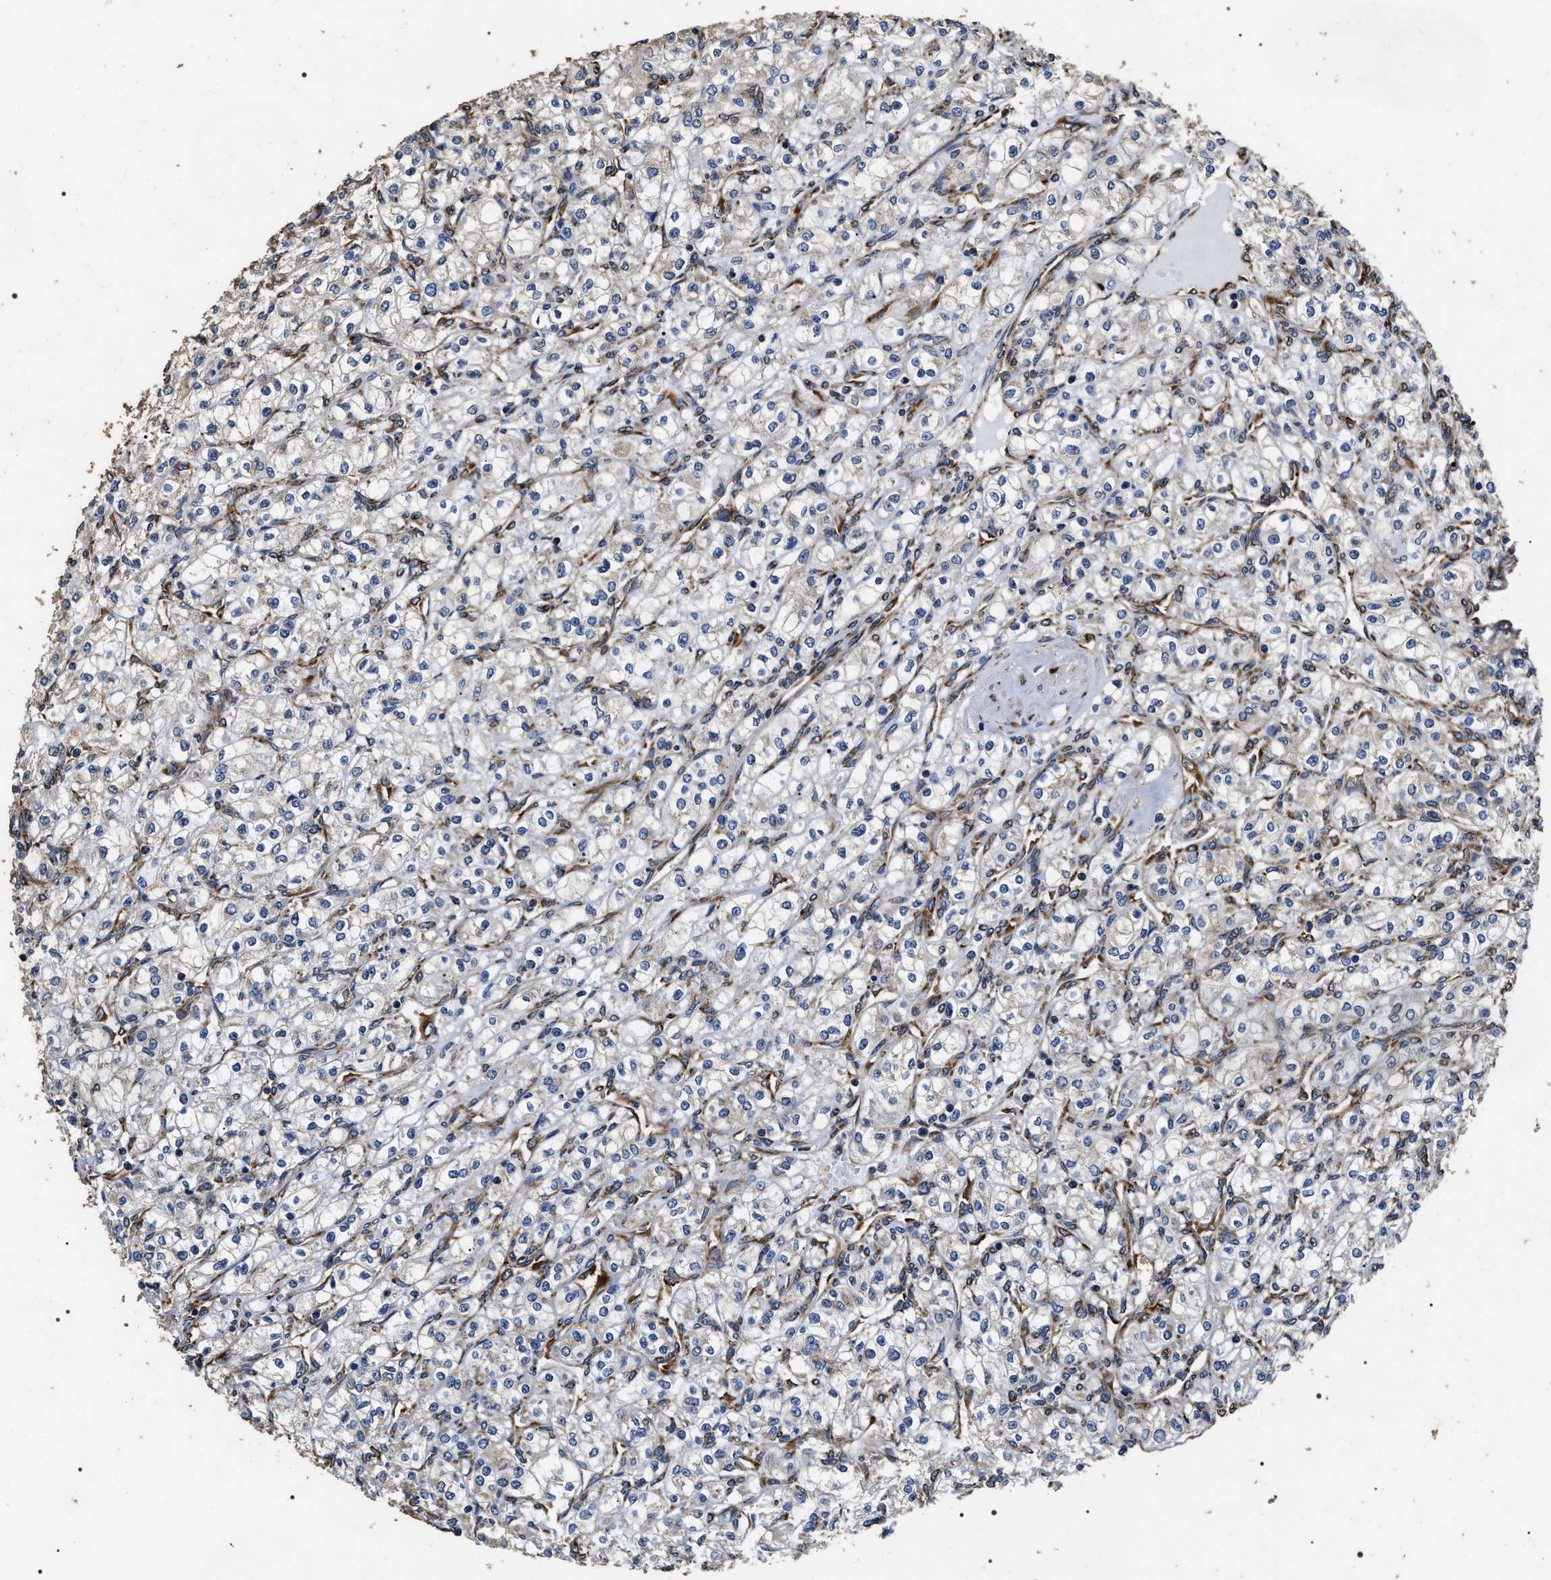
{"staining": {"intensity": "negative", "quantity": "none", "location": "none"}, "tissue": "renal cancer", "cell_type": "Tumor cells", "image_type": "cancer", "snomed": [{"axis": "morphology", "description": "Adenocarcinoma, NOS"}, {"axis": "topography", "description": "Kidney"}], "caption": "High magnification brightfield microscopy of renal cancer stained with DAB (brown) and counterstained with hematoxylin (blue): tumor cells show no significant expression.", "gene": "KTN1", "patient": {"sex": "male", "age": 77}}